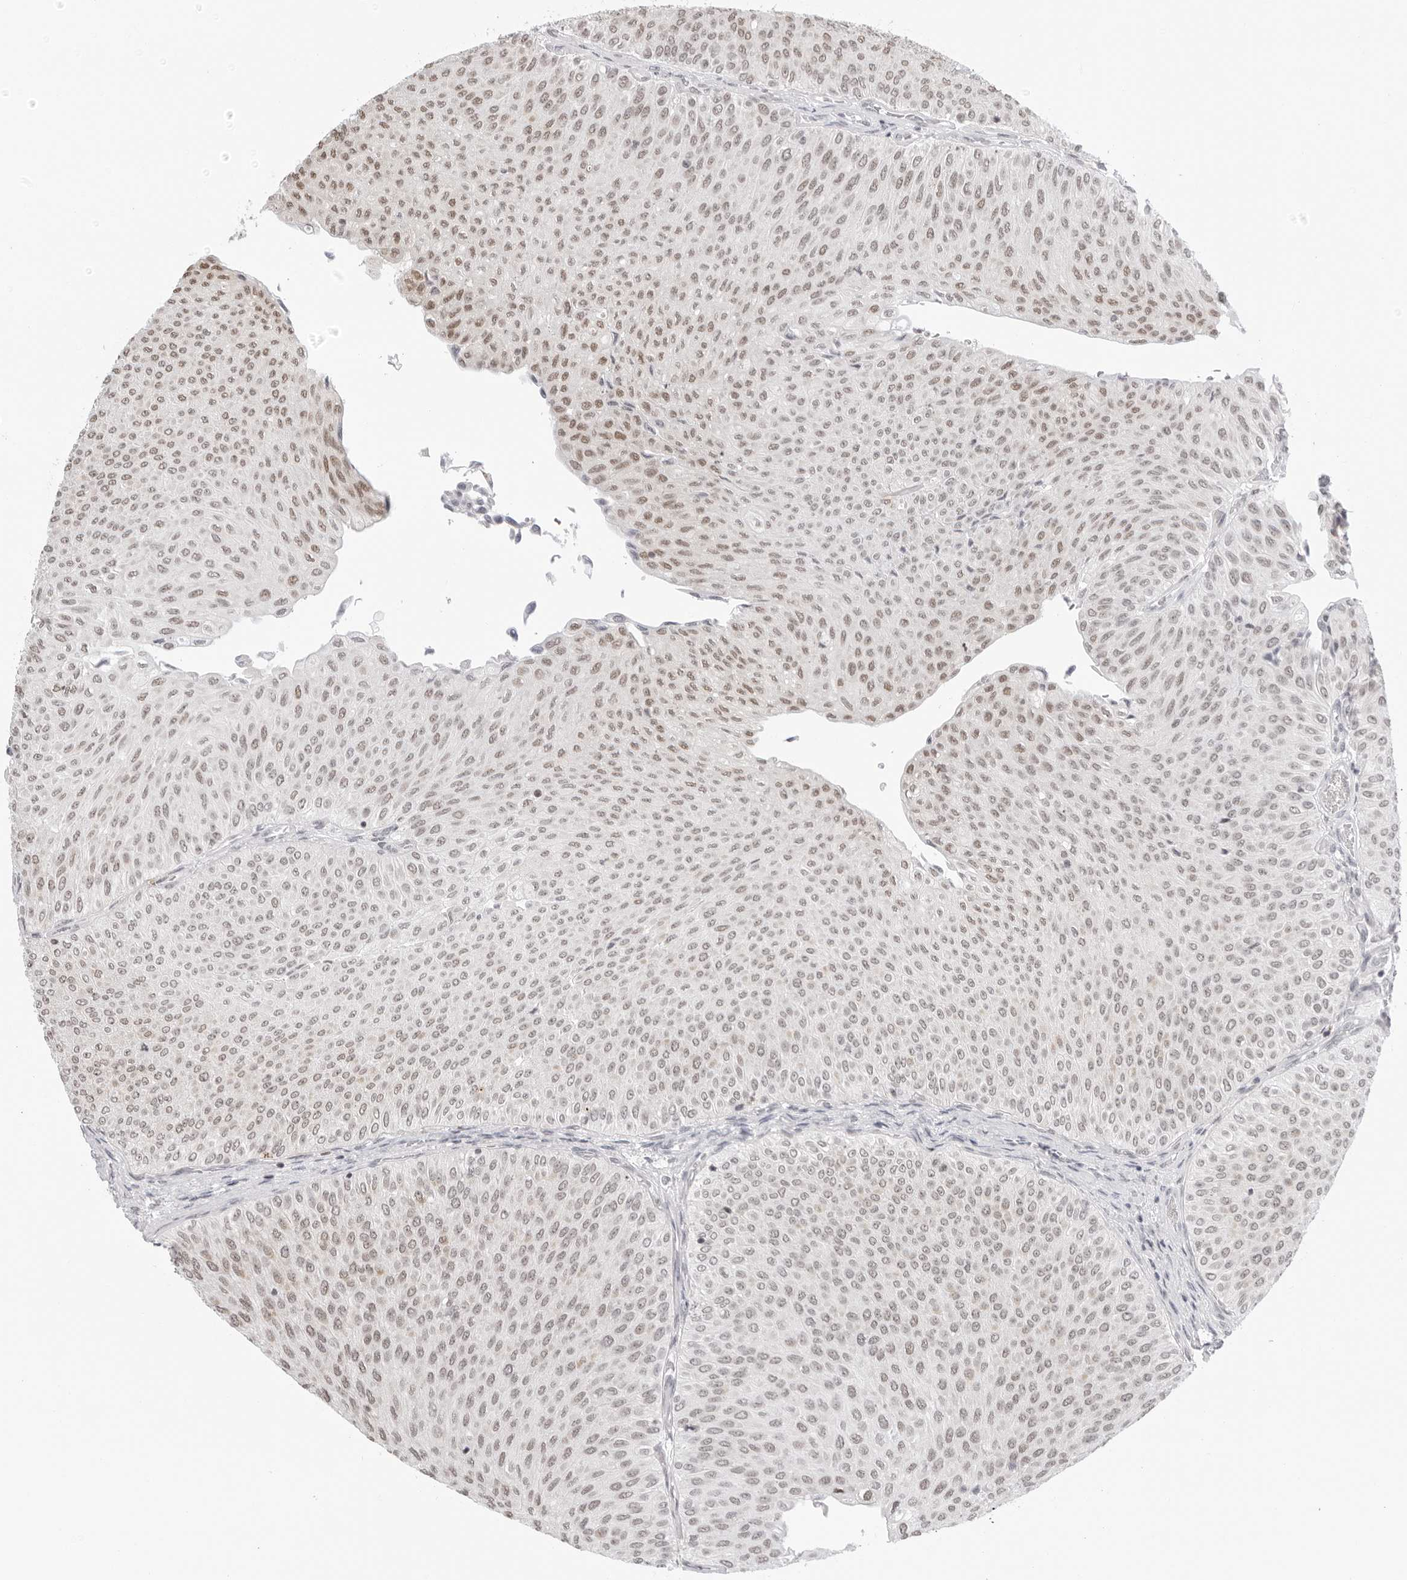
{"staining": {"intensity": "weak", "quantity": "25%-75%", "location": "nuclear"}, "tissue": "urothelial cancer", "cell_type": "Tumor cells", "image_type": "cancer", "snomed": [{"axis": "morphology", "description": "Urothelial carcinoma, Low grade"}, {"axis": "topography", "description": "Urinary bladder"}], "caption": "Protein staining of urothelial cancer tissue displays weak nuclear positivity in about 25%-75% of tumor cells.", "gene": "MSH6", "patient": {"sex": "male", "age": 78}}